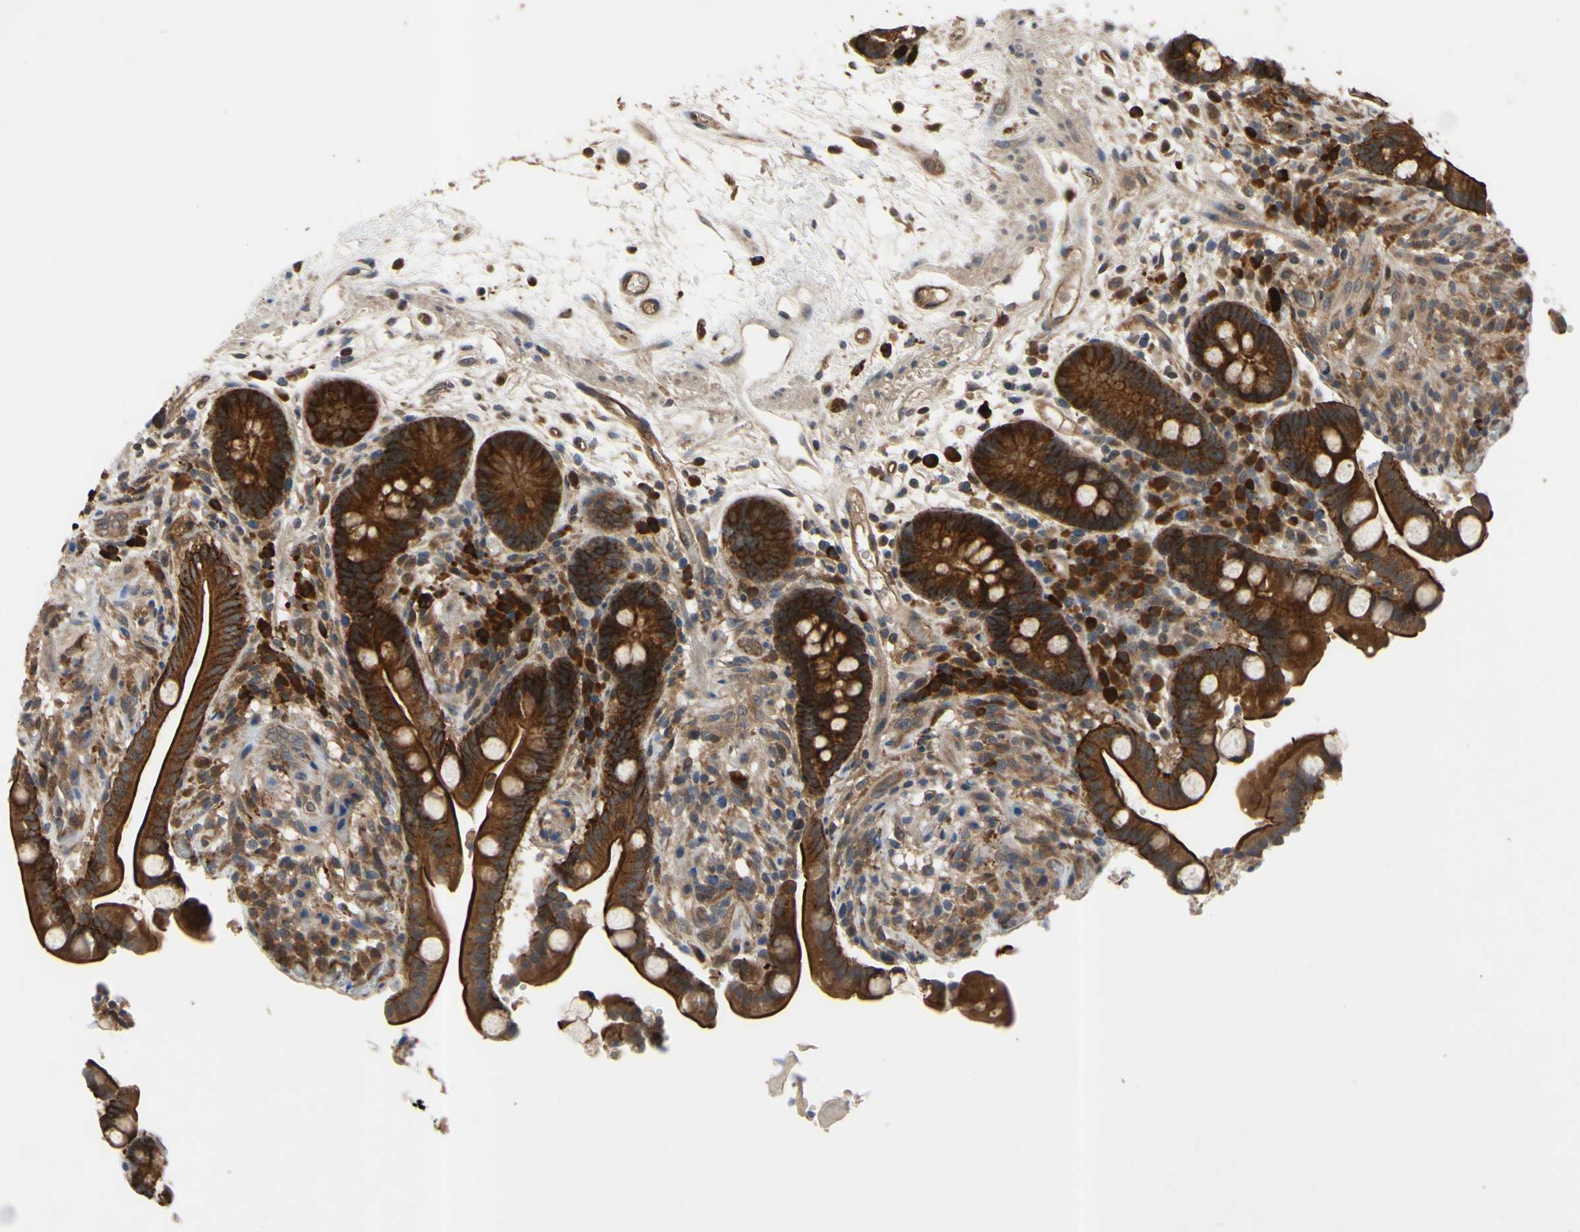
{"staining": {"intensity": "moderate", "quantity": ">75%", "location": "cytoplasmic/membranous"}, "tissue": "colon", "cell_type": "Endothelial cells", "image_type": "normal", "snomed": [{"axis": "morphology", "description": "Normal tissue, NOS"}, {"axis": "topography", "description": "Colon"}], "caption": "There is medium levels of moderate cytoplasmic/membranous positivity in endothelial cells of unremarkable colon, as demonstrated by immunohistochemical staining (brown color).", "gene": "XIAP", "patient": {"sex": "male", "age": 73}}